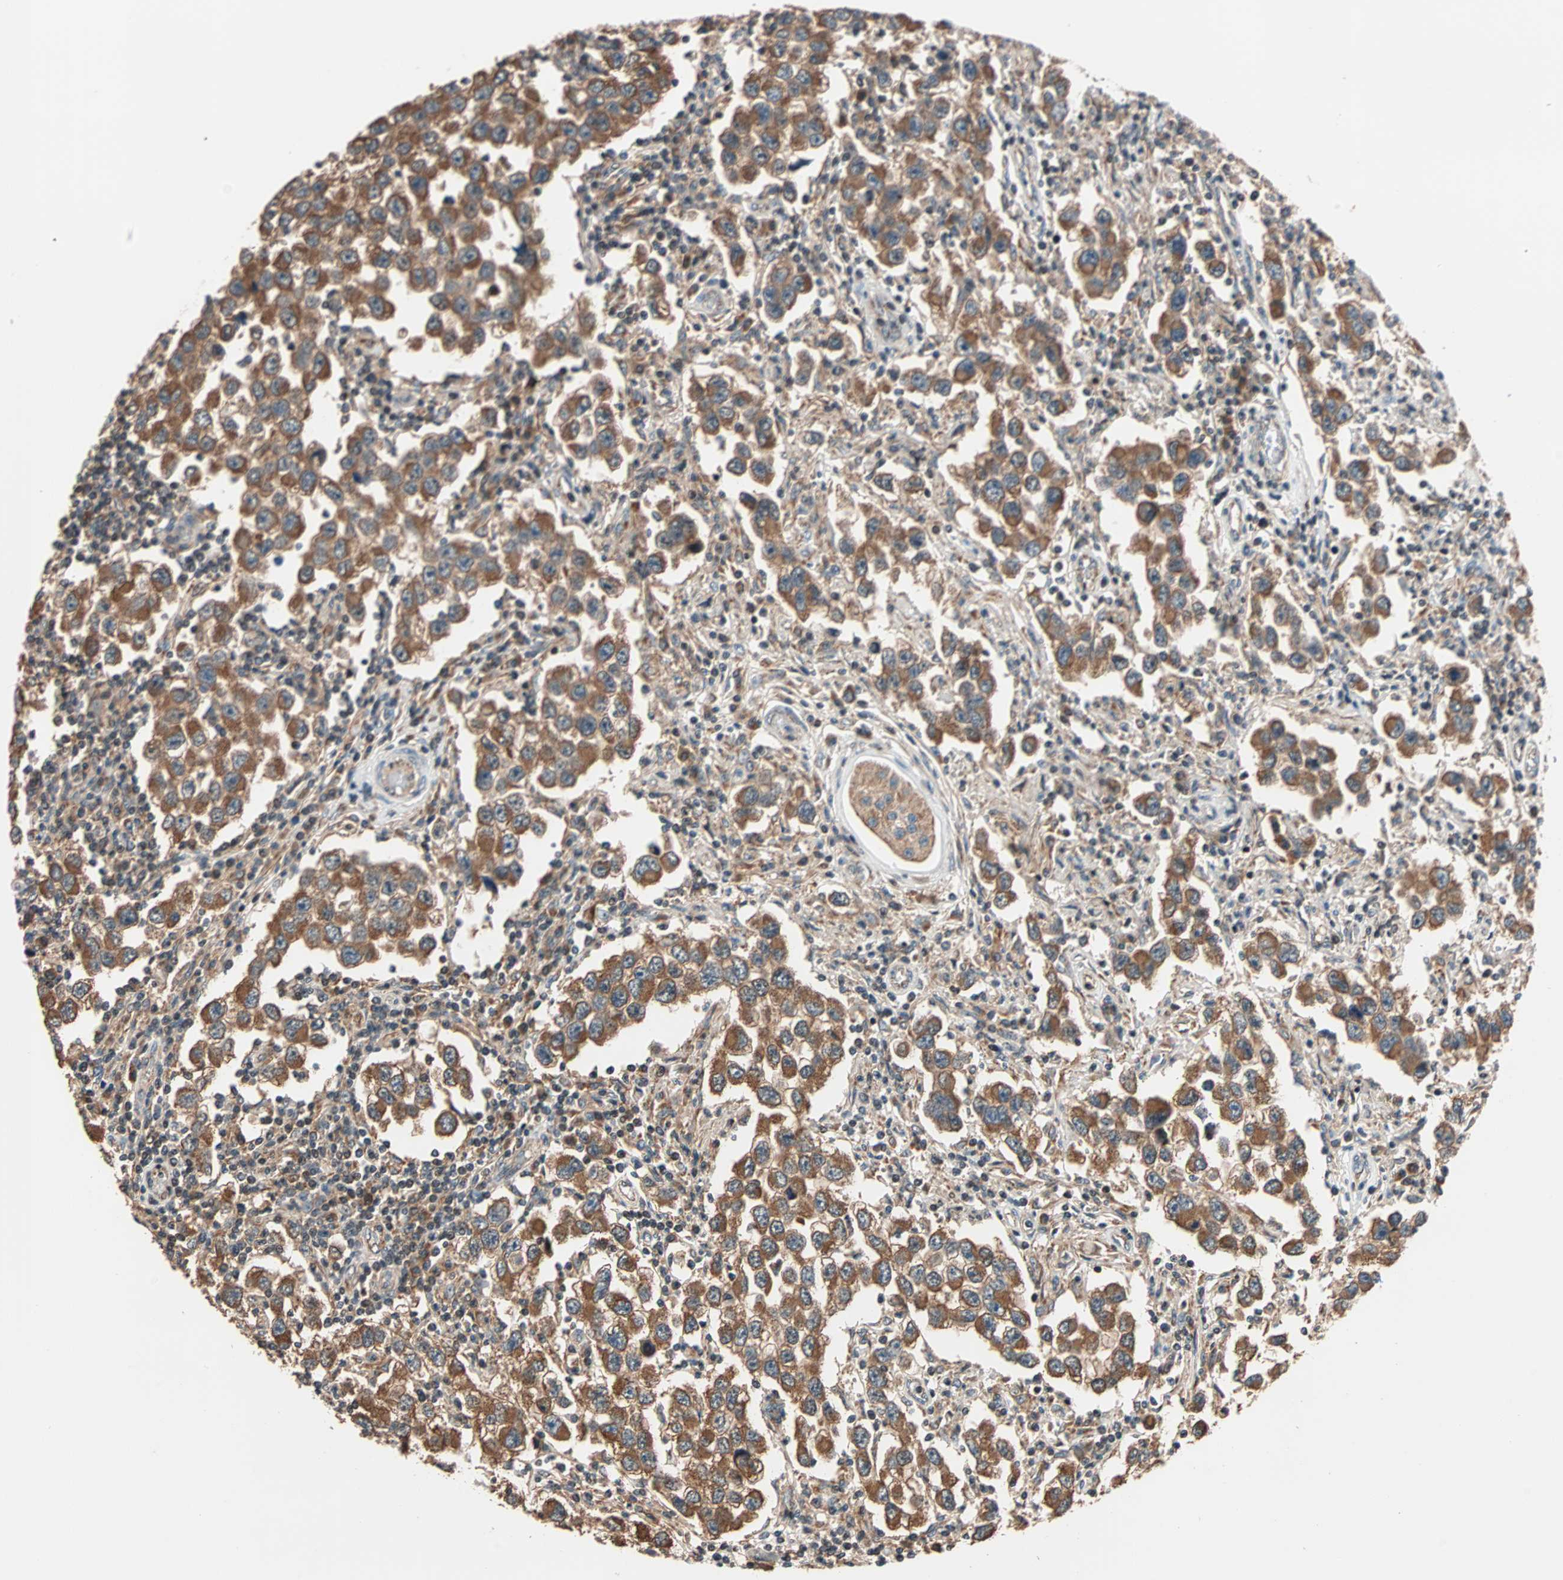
{"staining": {"intensity": "moderate", "quantity": ">75%", "location": "cytoplasmic/membranous"}, "tissue": "testis cancer", "cell_type": "Tumor cells", "image_type": "cancer", "snomed": [{"axis": "morphology", "description": "Carcinoma, Embryonal, NOS"}, {"axis": "topography", "description": "Testis"}], "caption": "About >75% of tumor cells in testis cancer reveal moderate cytoplasmic/membranous protein staining as visualized by brown immunohistochemical staining.", "gene": "HECW1", "patient": {"sex": "male", "age": 21}}